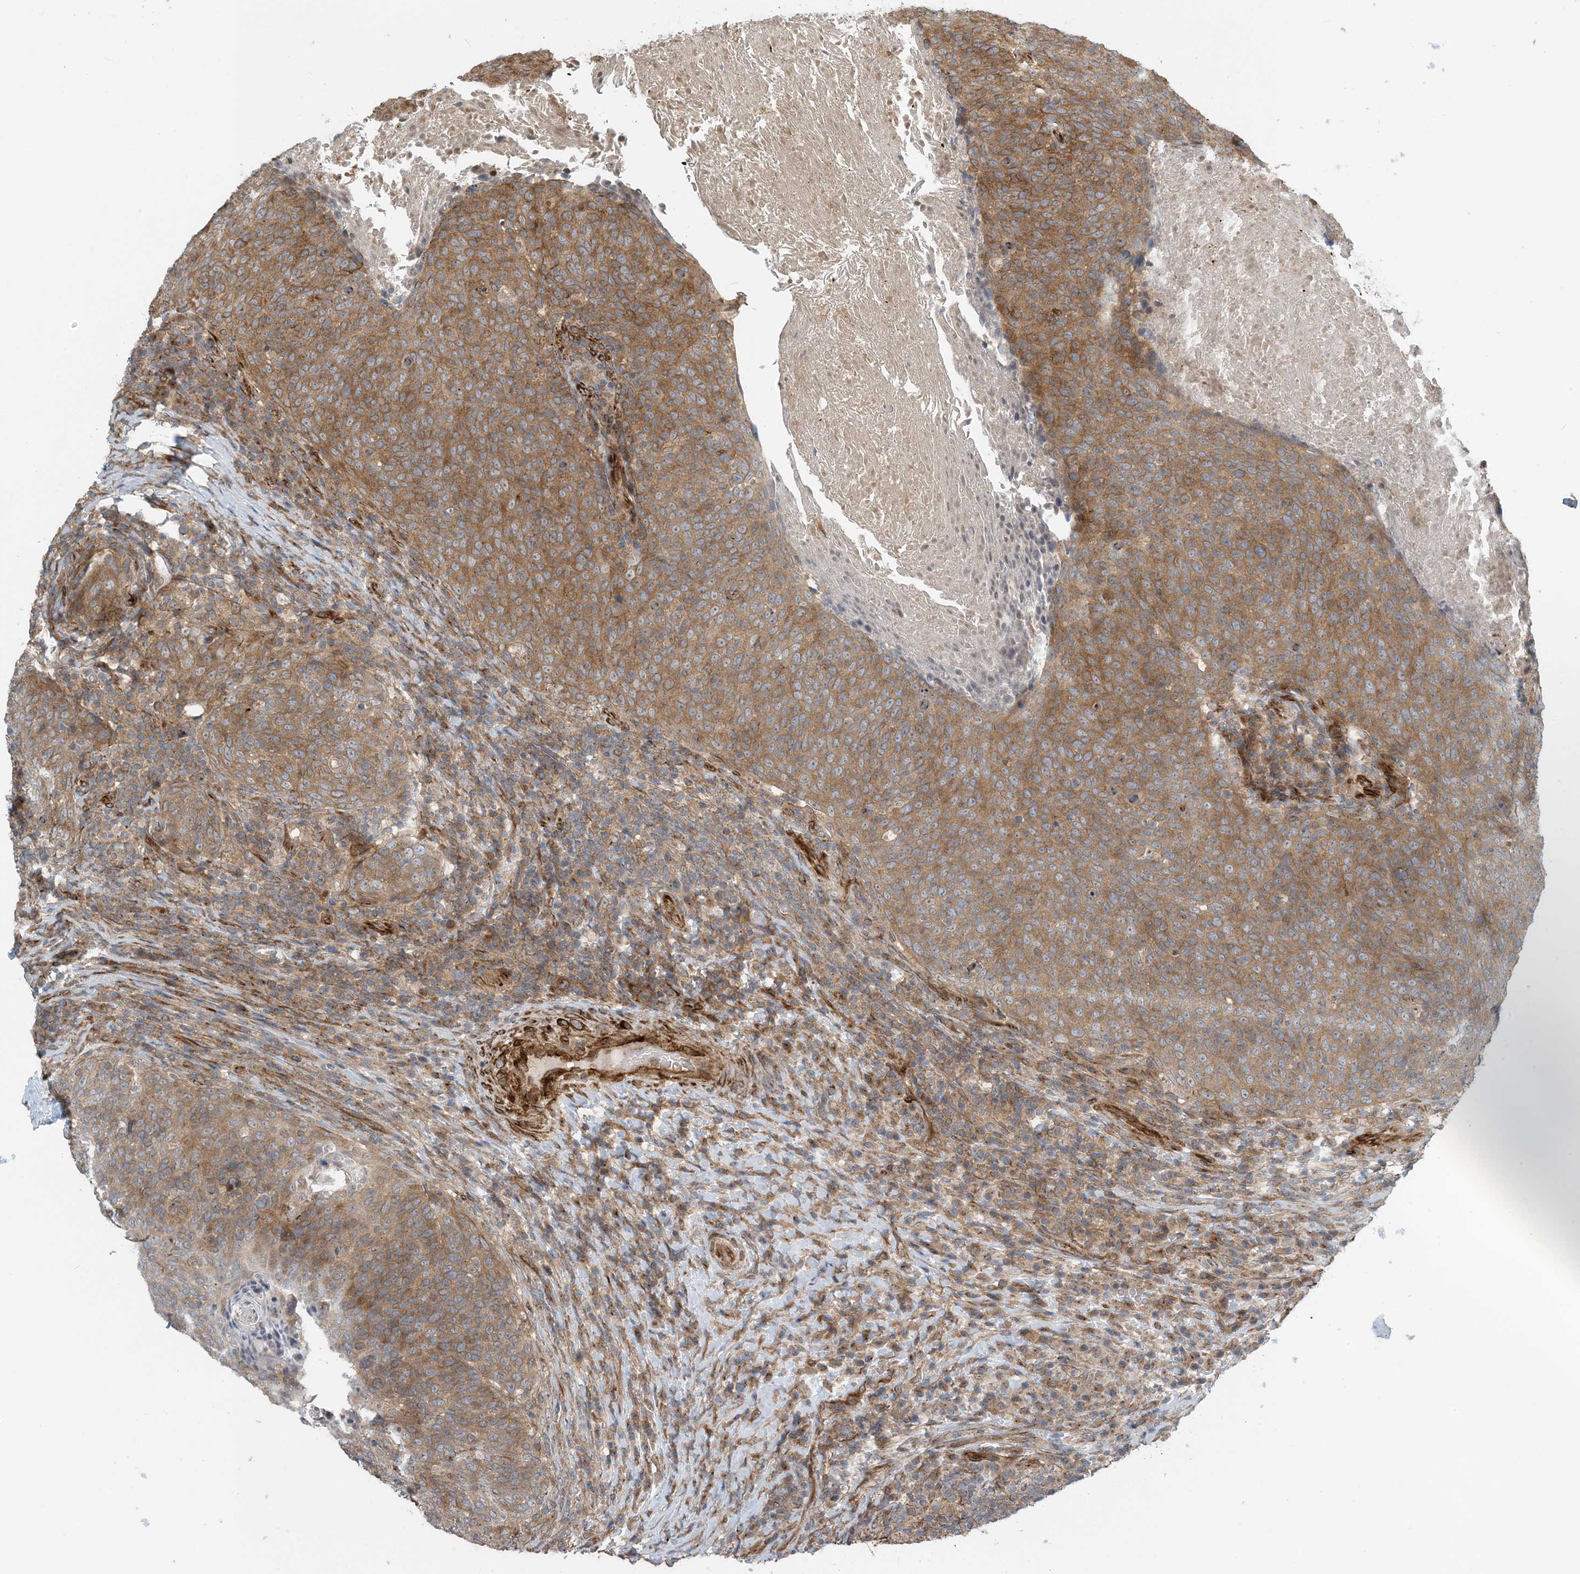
{"staining": {"intensity": "moderate", "quantity": ">75%", "location": "cytoplasmic/membranous"}, "tissue": "head and neck cancer", "cell_type": "Tumor cells", "image_type": "cancer", "snomed": [{"axis": "morphology", "description": "Squamous cell carcinoma, NOS"}, {"axis": "morphology", "description": "Squamous cell carcinoma, metastatic, NOS"}, {"axis": "topography", "description": "Lymph node"}, {"axis": "topography", "description": "Head-Neck"}], "caption": "Immunohistochemistry (IHC) image of neoplastic tissue: head and neck squamous cell carcinoma stained using immunohistochemistry reveals medium levels of moderate protein expression localized specifically in the cytoplasmic/membranous of tumor cells, appearing as a cytoplasmic/membranous brown color.", "gene": "ZBTB3", "patient": {"sex": "male", "age": 62}}